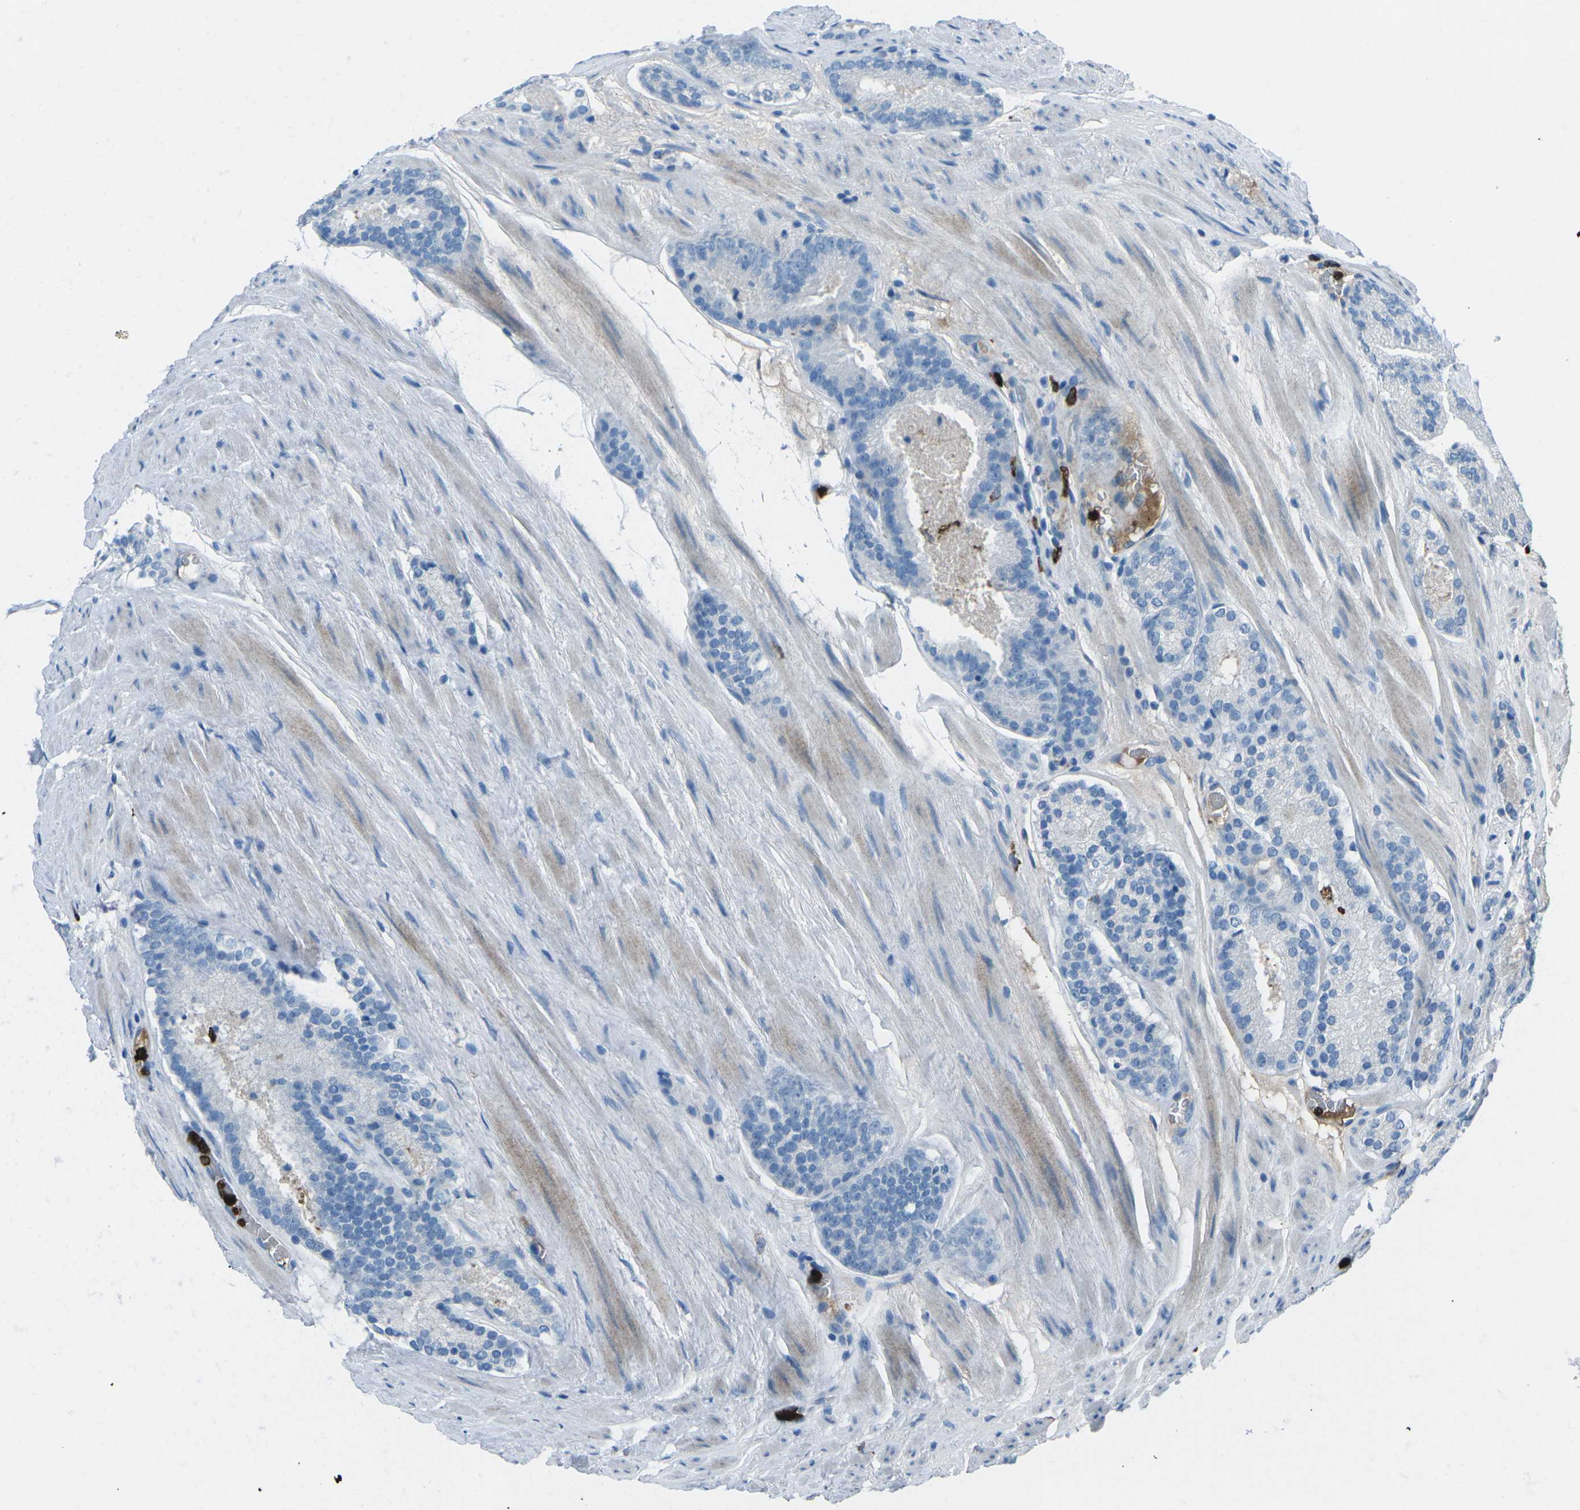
{"staining": {"intensity": "negative", "quantity": "none", "location": "none"}, "tissue": "prostate cancer", "cell_type": "Tumor cells", "image_type": "cancer", "snomed": [{"axis": "morphology", "description": "Adenocarcinoma, Low grade"}, {"axis": "topography", "description": "Prostate"}], "caption": "The photomicrograph displays no significant expression in tumor cells of prostate cancer (adenocarcinoma (low-grade)).", "gene": "FCN1", "patient": {"sex": "male", "age": 69}}